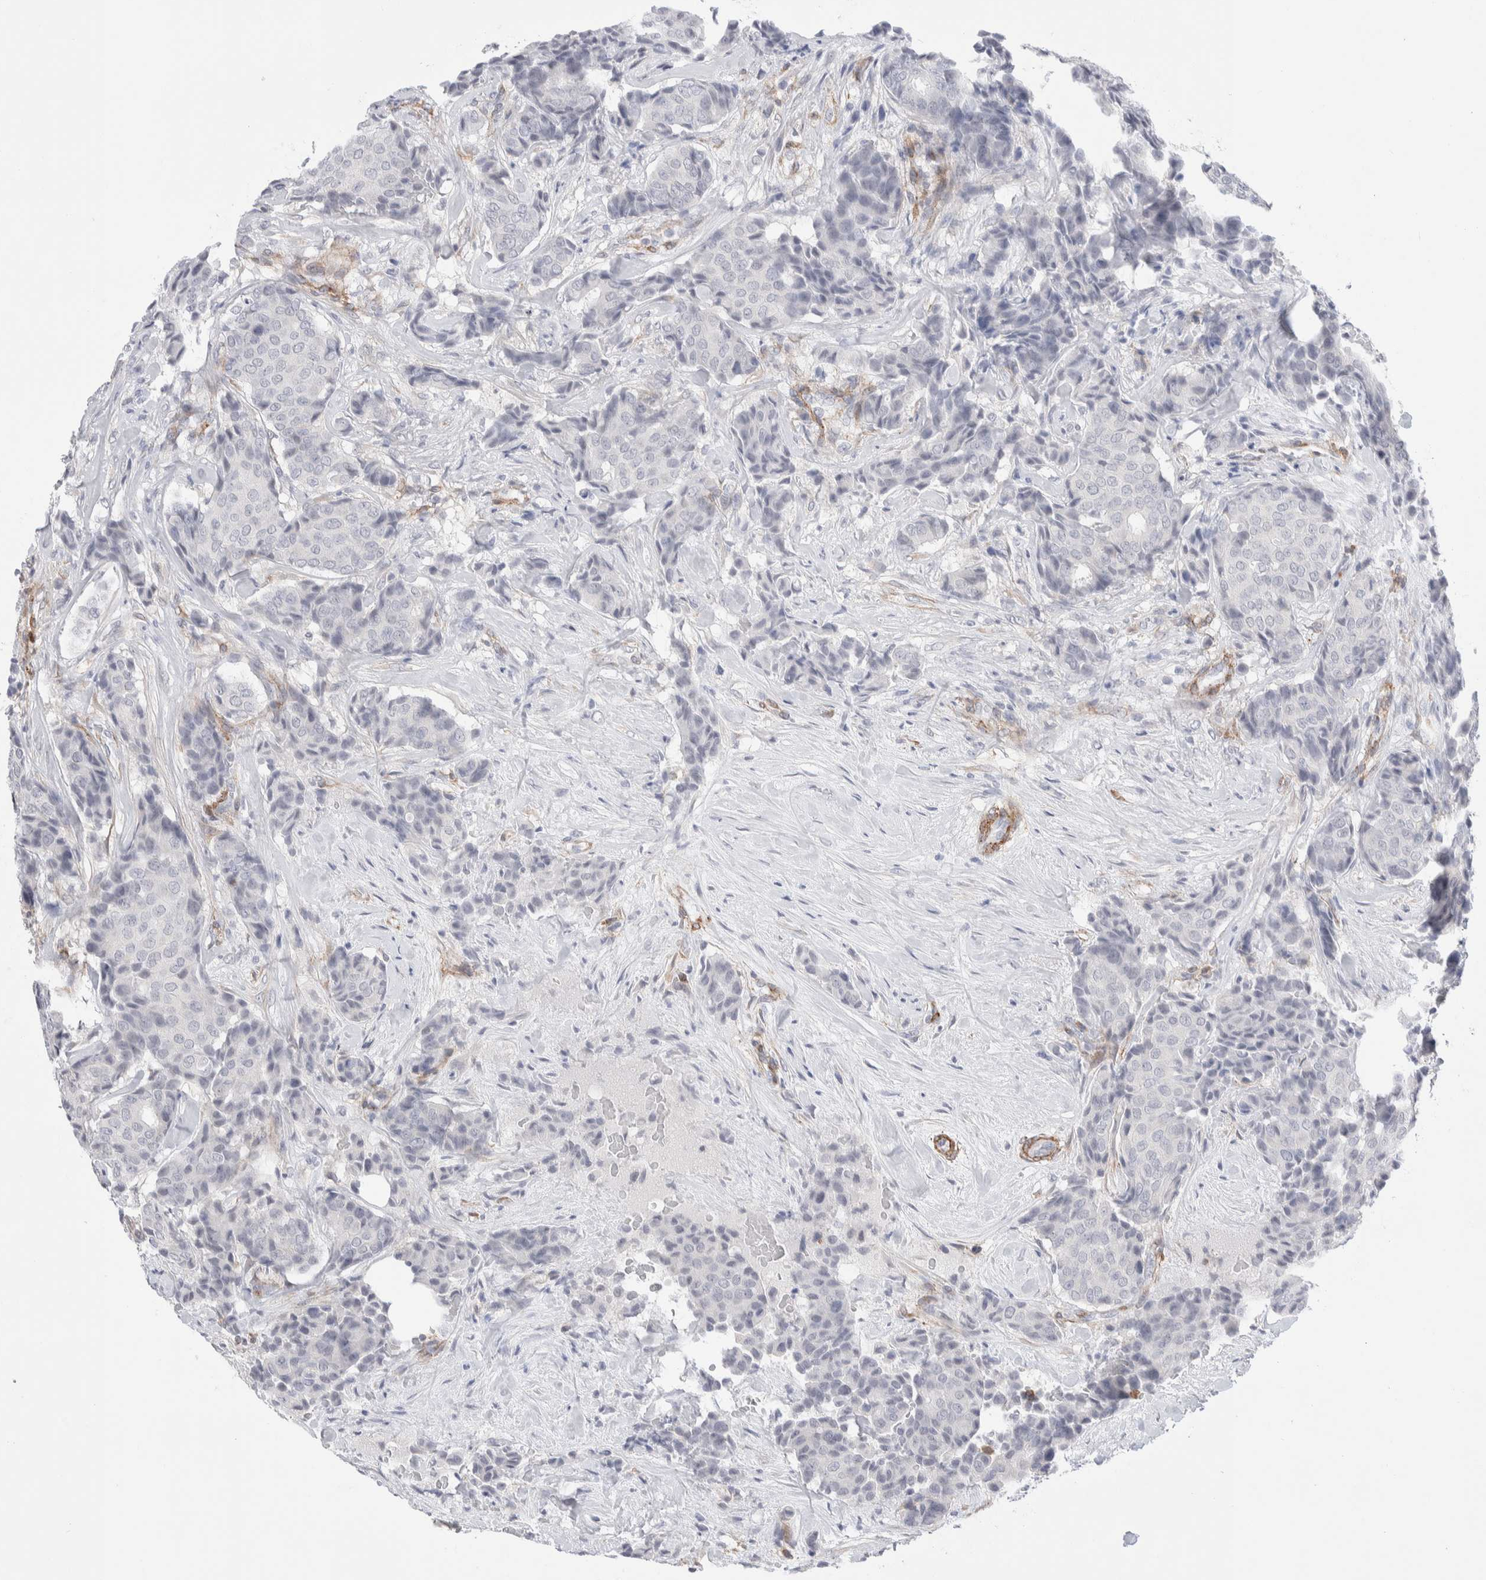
{"staining": {"intensity": "negative", "quantity": "none", "location": "none"}, "tissue": "breast cancer", "cell_type": "Tumor cells", "image_type": "cancer", "snomed": [{"axis": "morphology", "description": "Duct carcinoma"}, {"axis": "topography", "description": "Breast"}], "caption": "This is an immunohistochemistry (IHC) histopathology image of breast cancer. There is no positivity in tumor cells.", "gene": "SEPTIN4", "patient": {"sex": "female", "age": 75}}